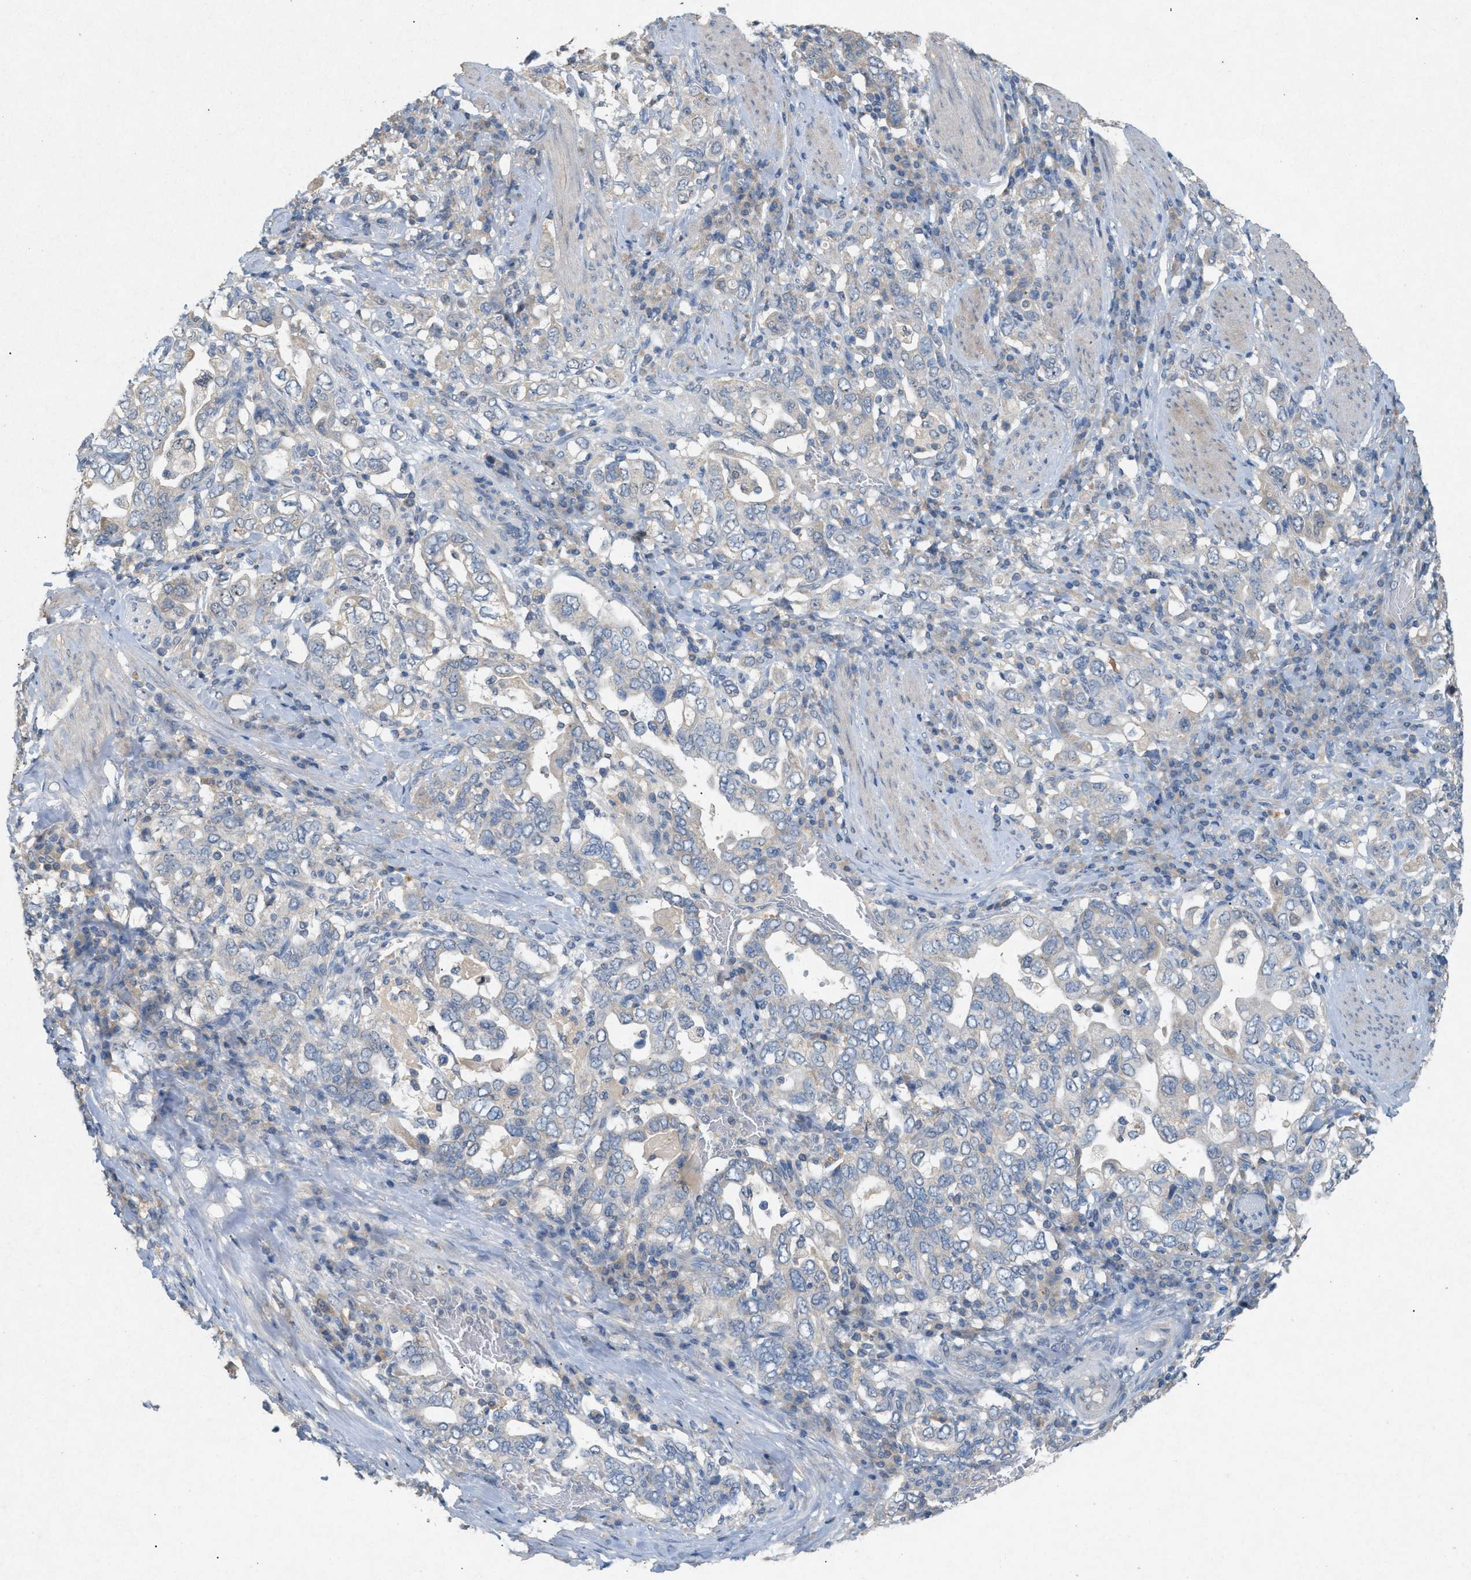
{"staining": {"intensity": "negative", "quantity": "none", "location": "none"}, "tissue": "stomach cancer", "cell_type": "Tumor cells", "image_type": "cancer", "snomed": [{"axis": "morphology", "description": "Adenocarcinoma, NOS"}, {"axis": "topography", "description": "Stomach, upper"}], "caption": "Photomicrograph shows no significant protein staining in tumor cells of stomach adenocarcinoma.", "gene": "DCAF7", "patient": {"sex": "male", "age": 62}}